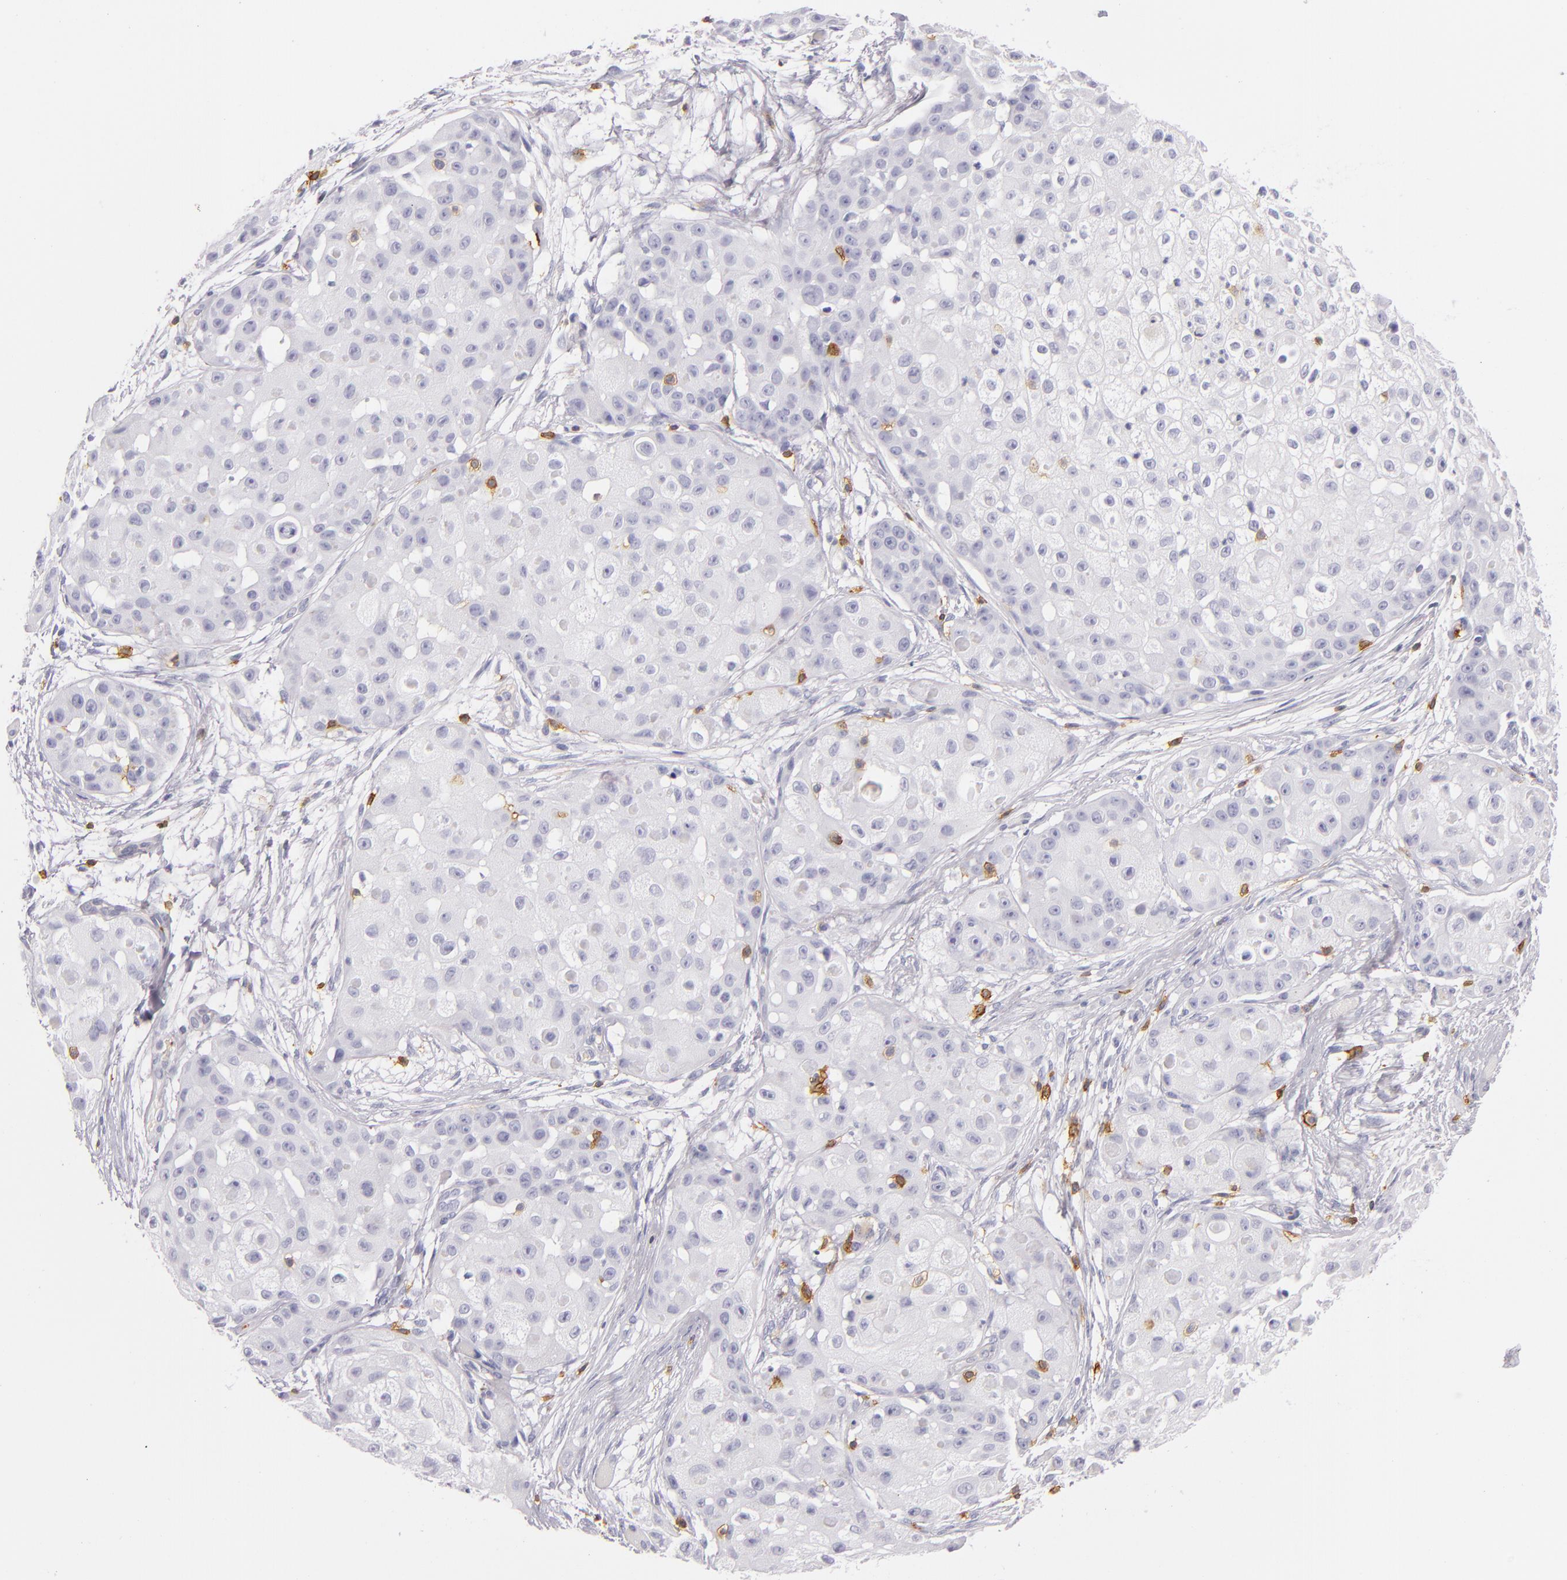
{"staining": {"intensity": "negative", "quantity": "none", "location": "none"}, "tissue": "skin cancer", "cell_type": "Tumor cells", "image_type": "cancer", "snomed": [{"axis": "morphology", "description": "Squamous cell carcinoma, NOS"}, {"axis": "topography", "description": "Skin"}], "caption": "Immunohistochemistry micrograph of human skin squamous cell carcinoma stained for a protein (brown), which exhibits no positivity in tumor cells.", "gene": "LAT", "patient": {"sex": "female", "age": 57}}